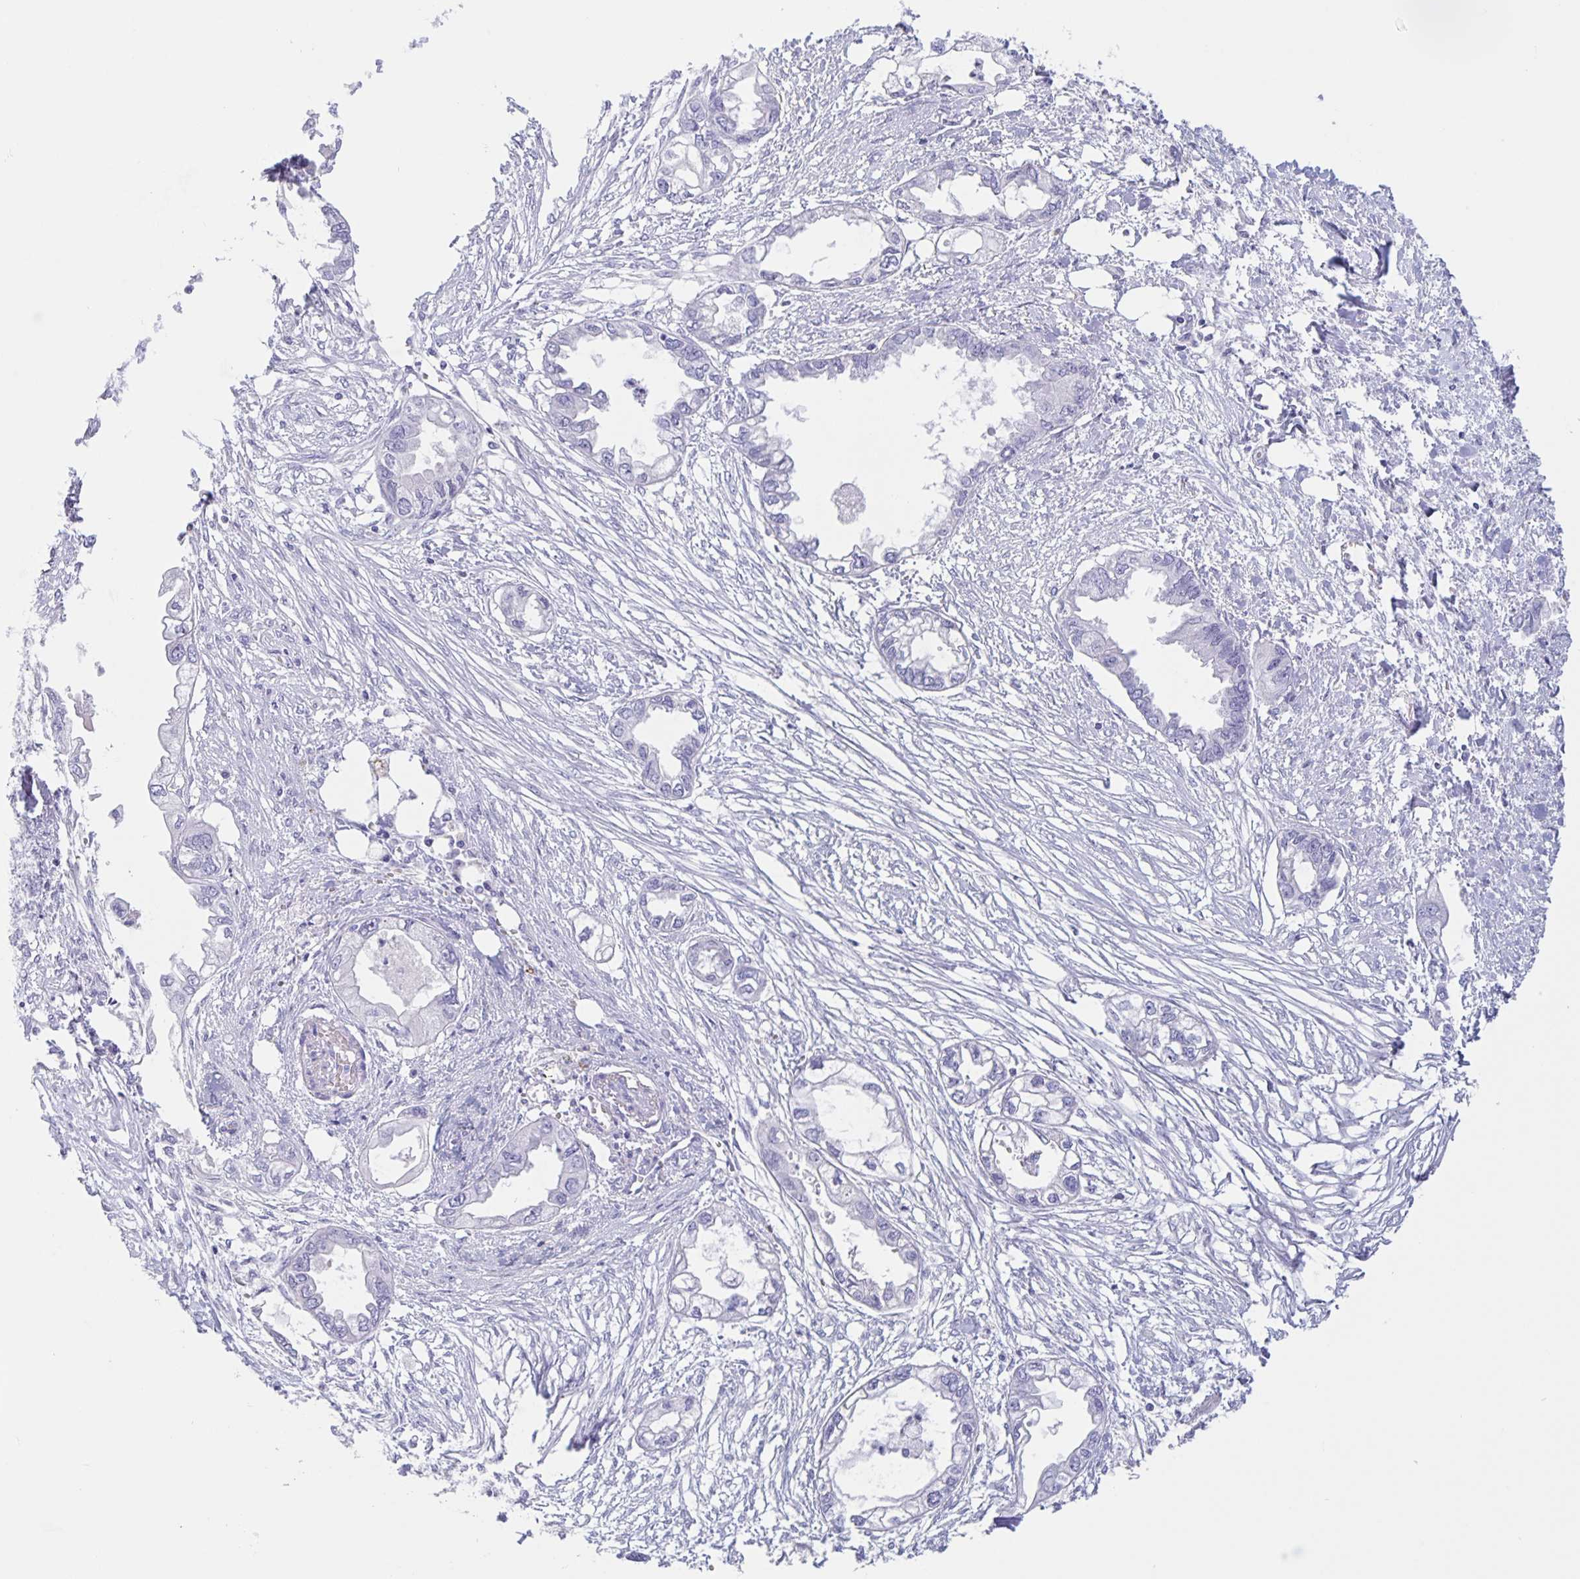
{"staining": {"intensity": "negative", "quantity": "none", "location": "none"}, "tissue": "endometrial cancer", "cell_type": "Tumor cells", "image_type": "cancer", "snomed": [{"axis": "morphology", "description": "Adenocarcinoma, NOS"}, {"axis": "morphology", "description": "Adenocarcinoma, metastatic, NOS"}, {"axis": "topography", "description": "Adipose tissue"}, {"axis": "topography", "description": "Endometrium"}], "caption": "Immunohistochemical staining of human endometrial cancer (metastatic adenocarcinoma) displays no significant expression in tumor cells.", "gene": "DMBT1", "patient": {"sex": "female", "age": 67}}